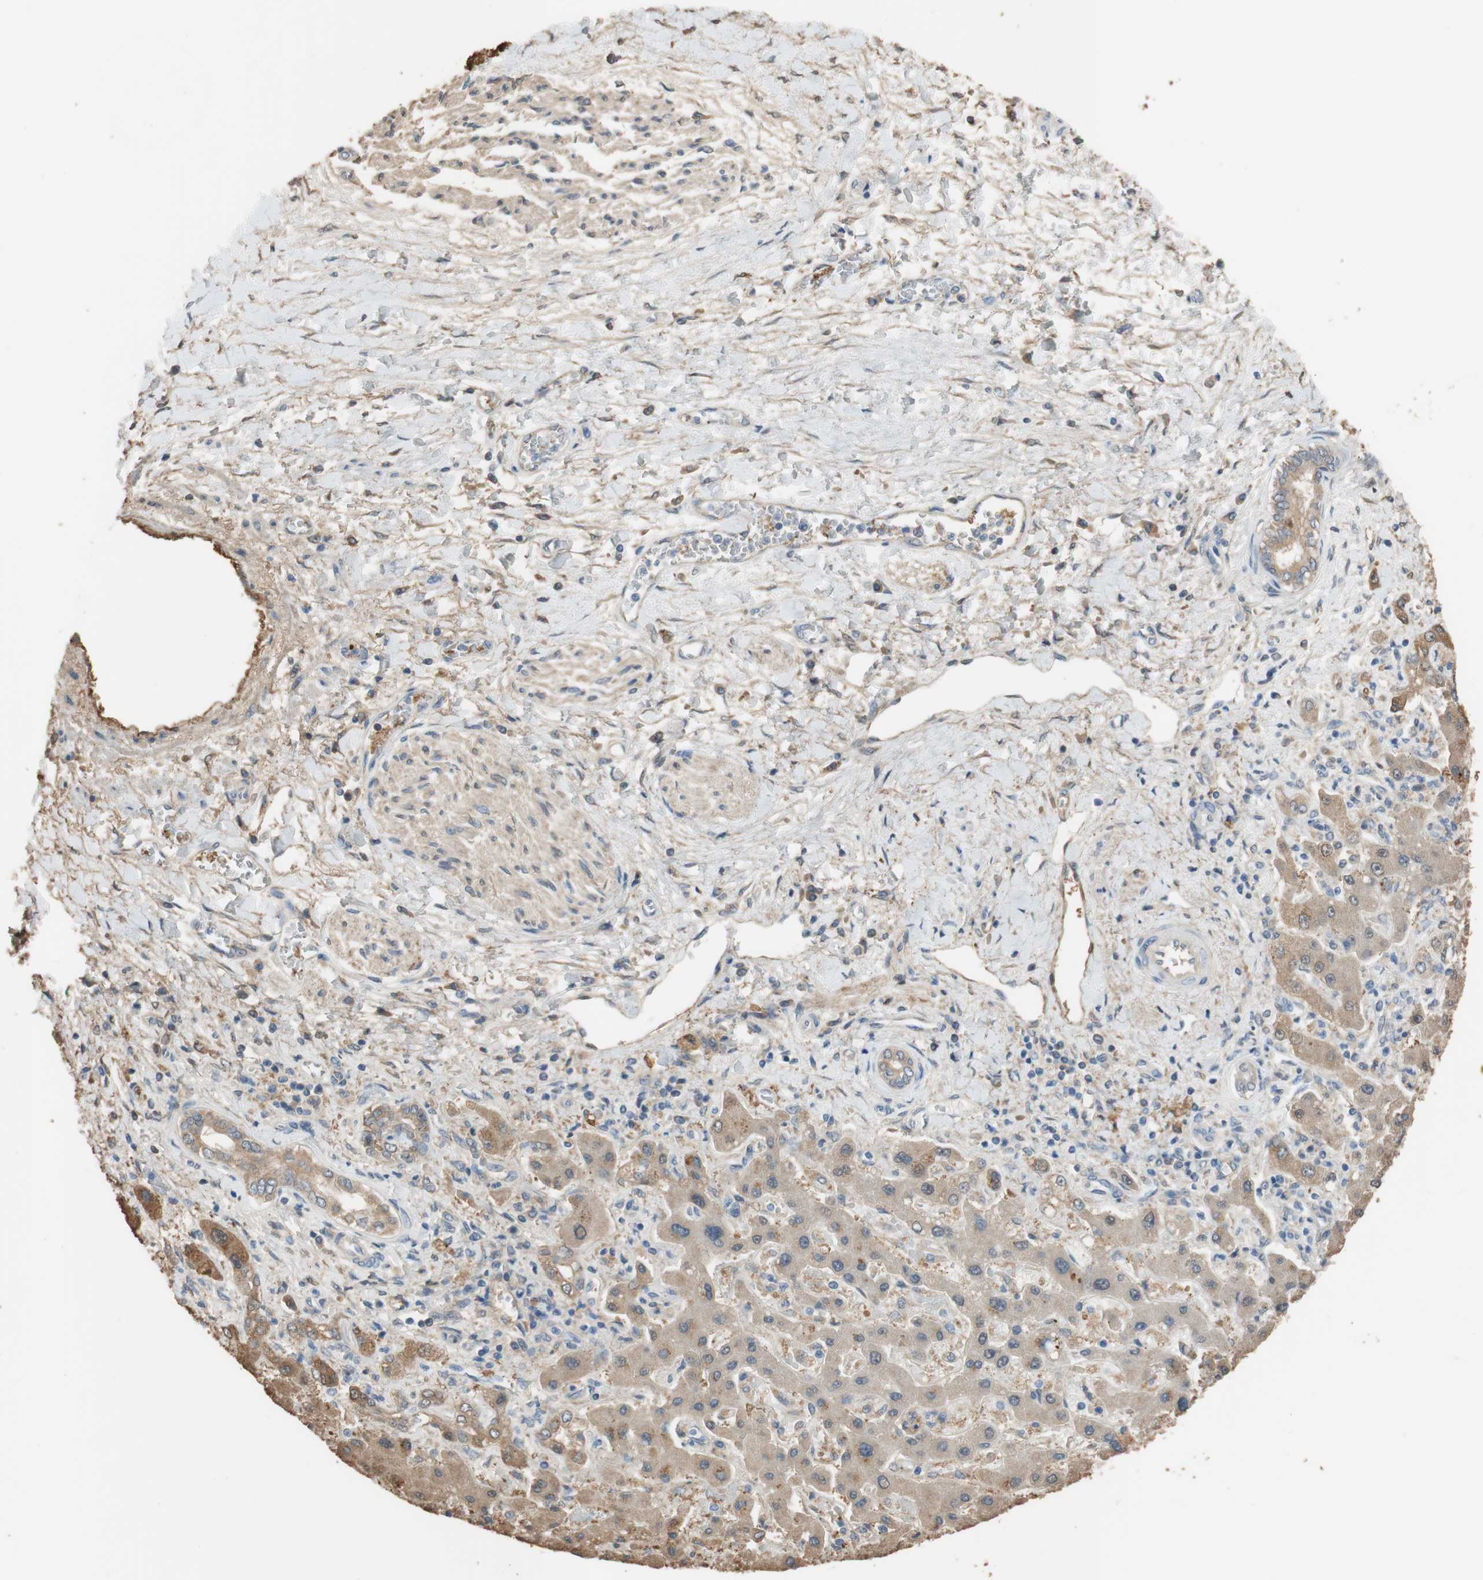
{"staining": {"intensity": "moderate", "quantity": ">75%", "location": "cytoplasmic/membranous"}, "tissue": "liver cancer", "cell_type": "Tumor cells", "image_type": "cancer", "snomed": [{"axis": "morphology", "description": "Cholangiocarcinoma"}, {"axis": "topography", "description": "Liver"}], "caption": "Human cholangiocarcinoma (liver) stained with a brown dye reveals moderate cytoplasmic/membranous positive staining in about >75% of tumor cells.", "gene": "ALDH1A2", "patient": {"sex": "male", "age": 50}}